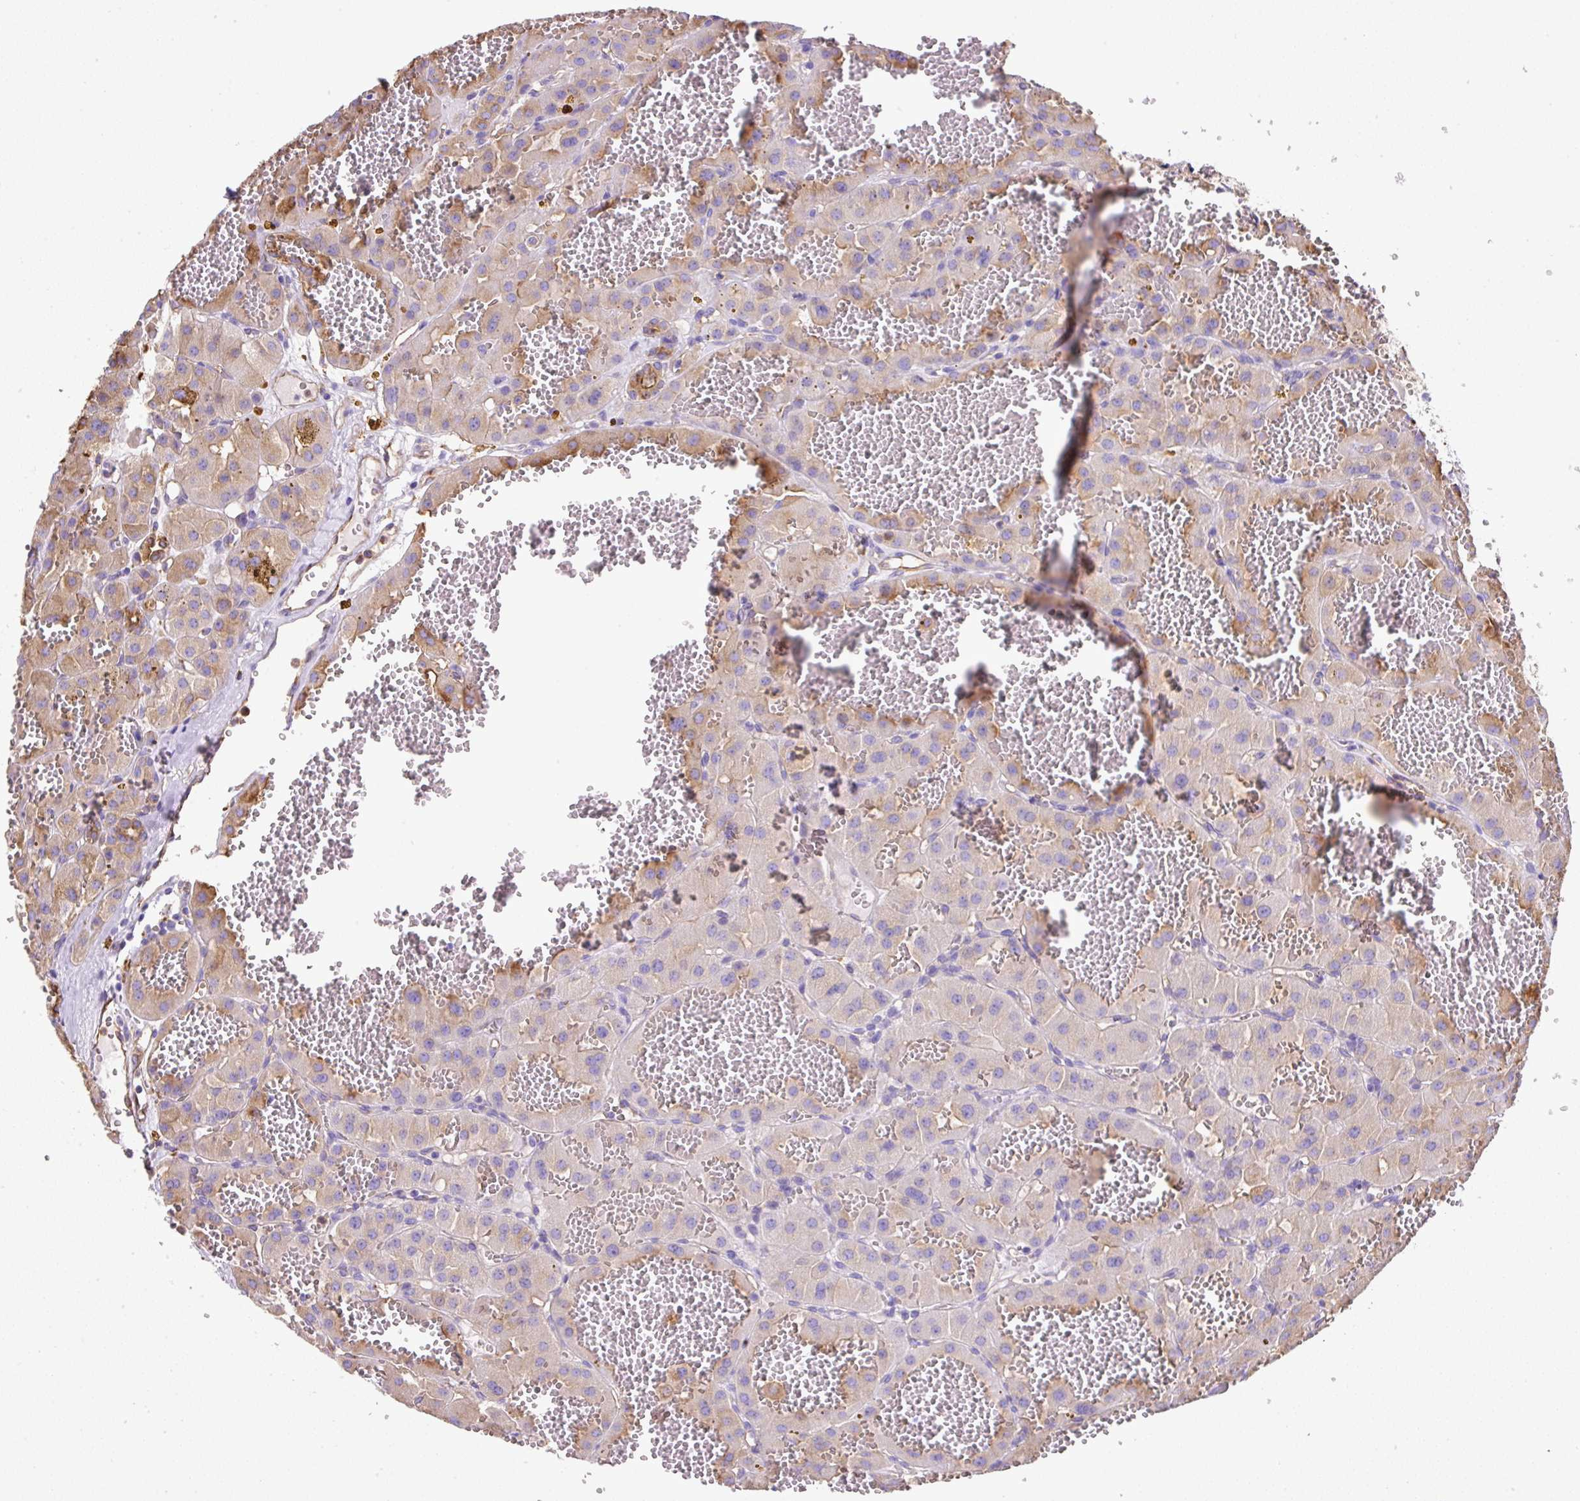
{"staining": {"intensity": "moderate", "quantity": "<25%", "location": "cytoplasmic/membranous"}, "tissue": "renal cancer", "cell_type": "Tumor cells", "image_type": "cancer", "snomed": [{"axis": "morphology", "description": "Carcinoma, NOS"}, {"axis": "topography", "description": "Kidney"}], "caption": "DAB immunohistochemical staining of human carcinoma (renal) reveals moderate cytoplasmic/membranous protein positivity in about <25% of tumor cells. (Brightfield microscopy of DAB IHC at high magnification).", "gene": "MAGEB5", "patient": {"sex": "female", "age": 75}}